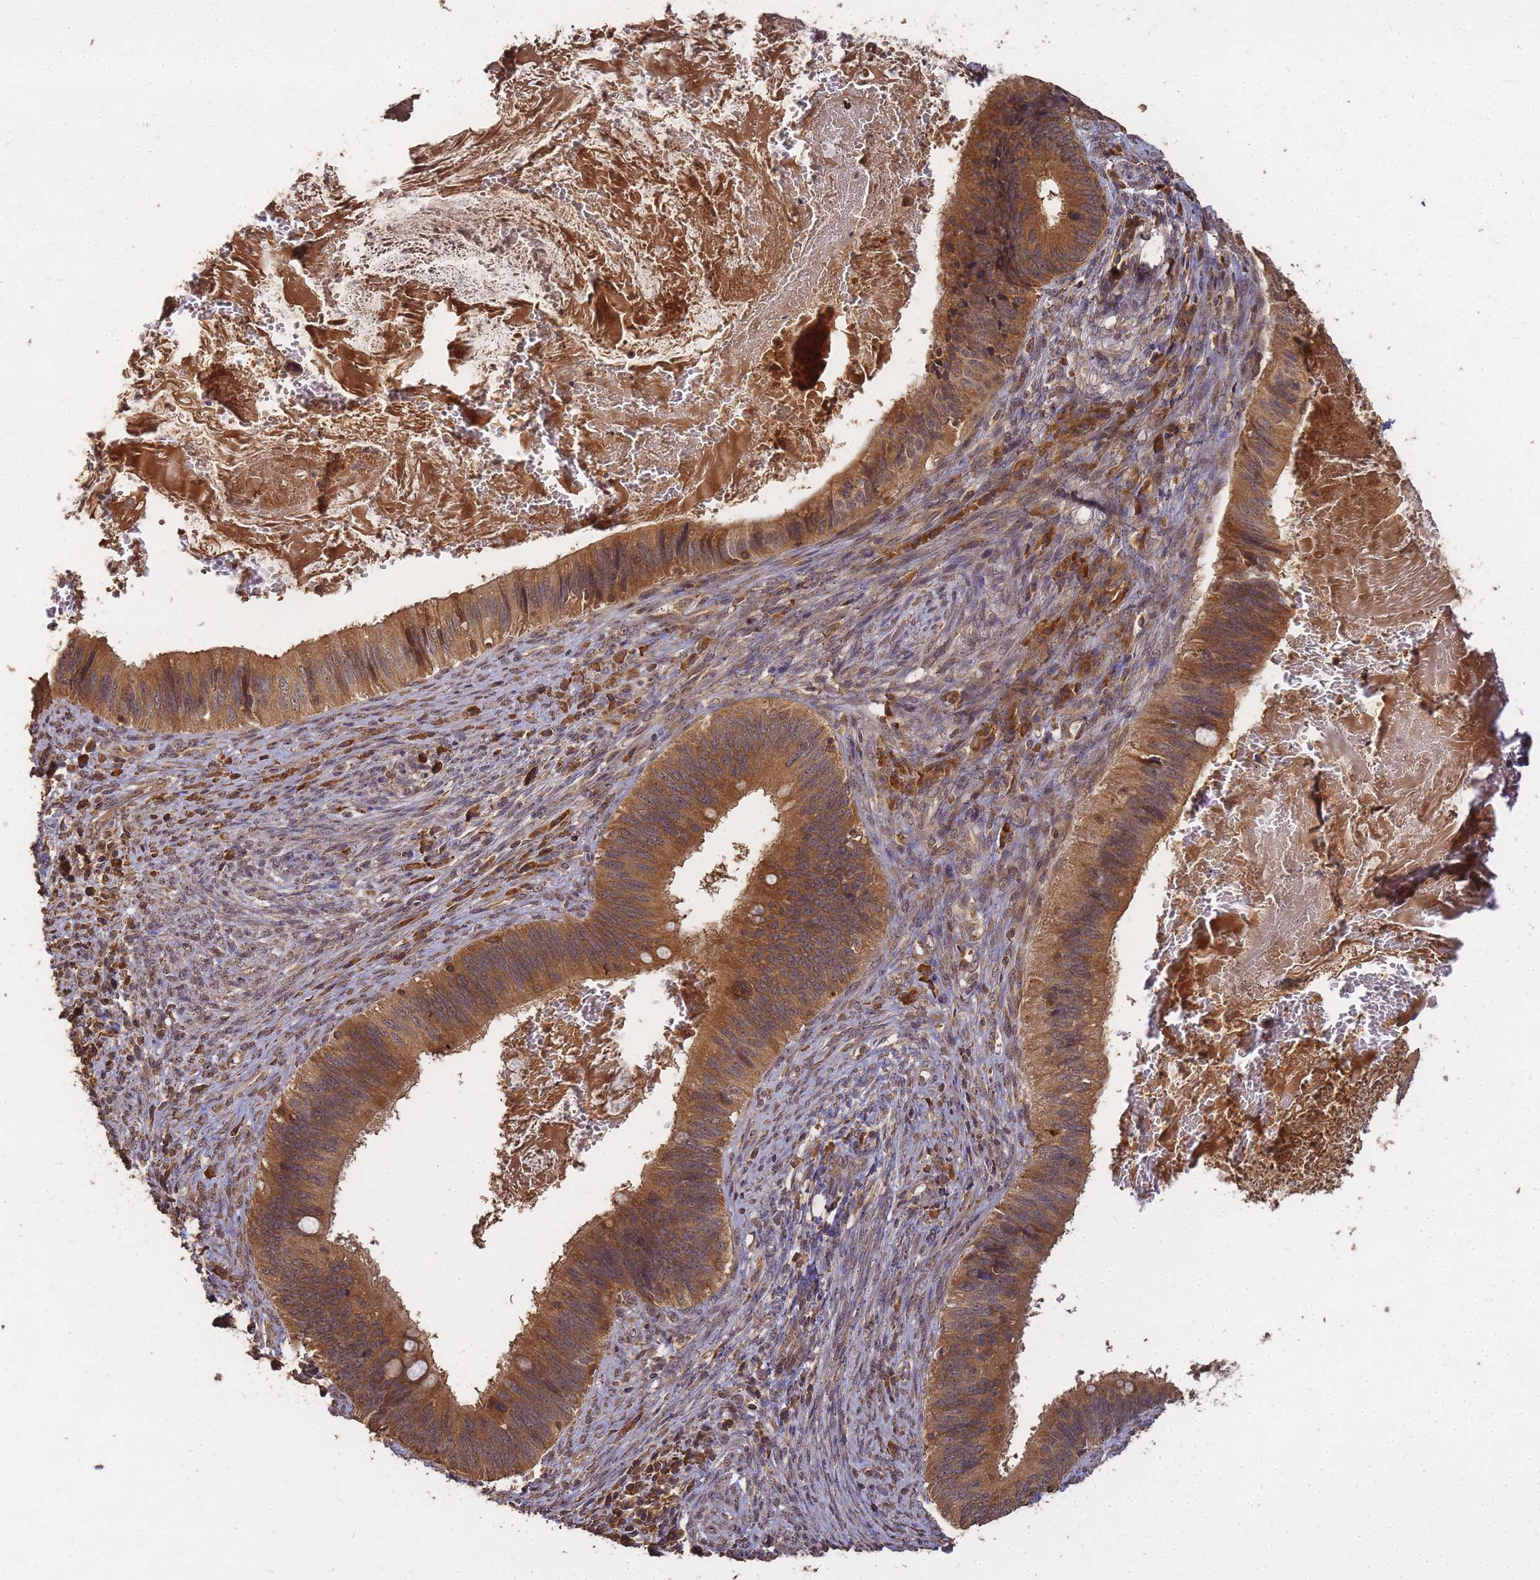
{"staining": {"intensity": "moderate", "quantity": ">75%", "location": "cytoplasmic/membranous"}, "tissue": "cervical cancer", "cell_type": "Tumor cells", "image_type": "cancer", "snomed": [{"axis": "morphology", "description": "Adenocarcinoma, NOS"}, {"axis": "topography", "description": "Cervix"}], "caption": "Adenocarcinoma (cervical) stained for a protein (brown) exhibits moderate cytoplasmic/membranous positive expression in approximately >75% of tumor cells.", "gene": "ALKBH1", "patient": {"sex": "female", "age": 42}}